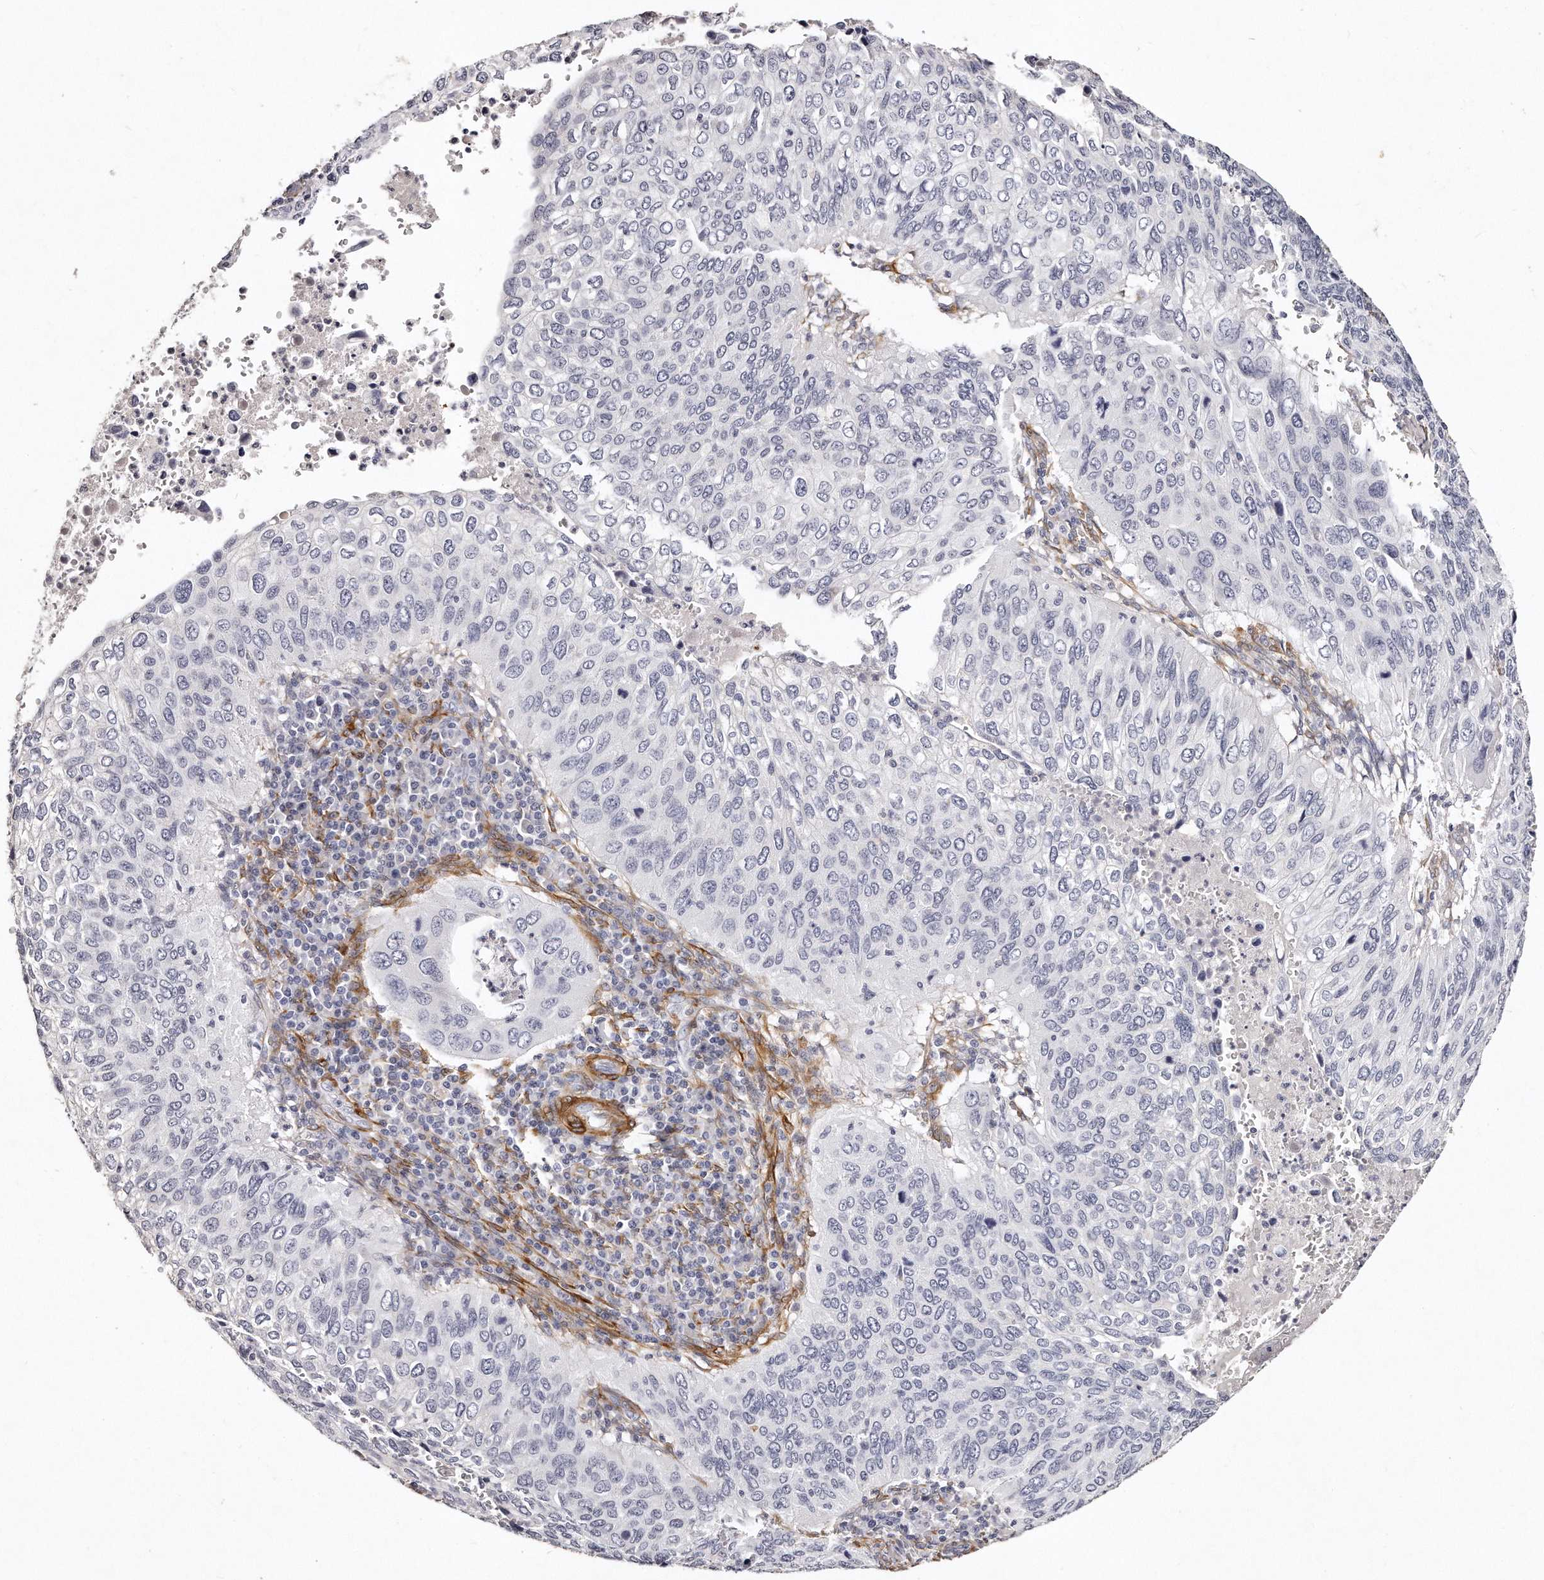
{"staining": {"intensity": "negative", "quantity": "none", "location": "none"}, "tissue": "cervical cancer", "cell_type": "Tumor cells", "image_type": "cancer", "snomed": [{"axis": "morphology", "description": "Squamous cell carcinoma, NOS"}, {"axis": "topography", "description": "Cervix"}], "caption": "A histopathology image of squamous cell carcinoma (cervical) stained for a protein exhibits no brown staining in tumor cells. (Brightfield microscopy of DAB IHC at high magnification).", "gene": "LMOD1", "patient": {"sex": "female", "age": 38}}